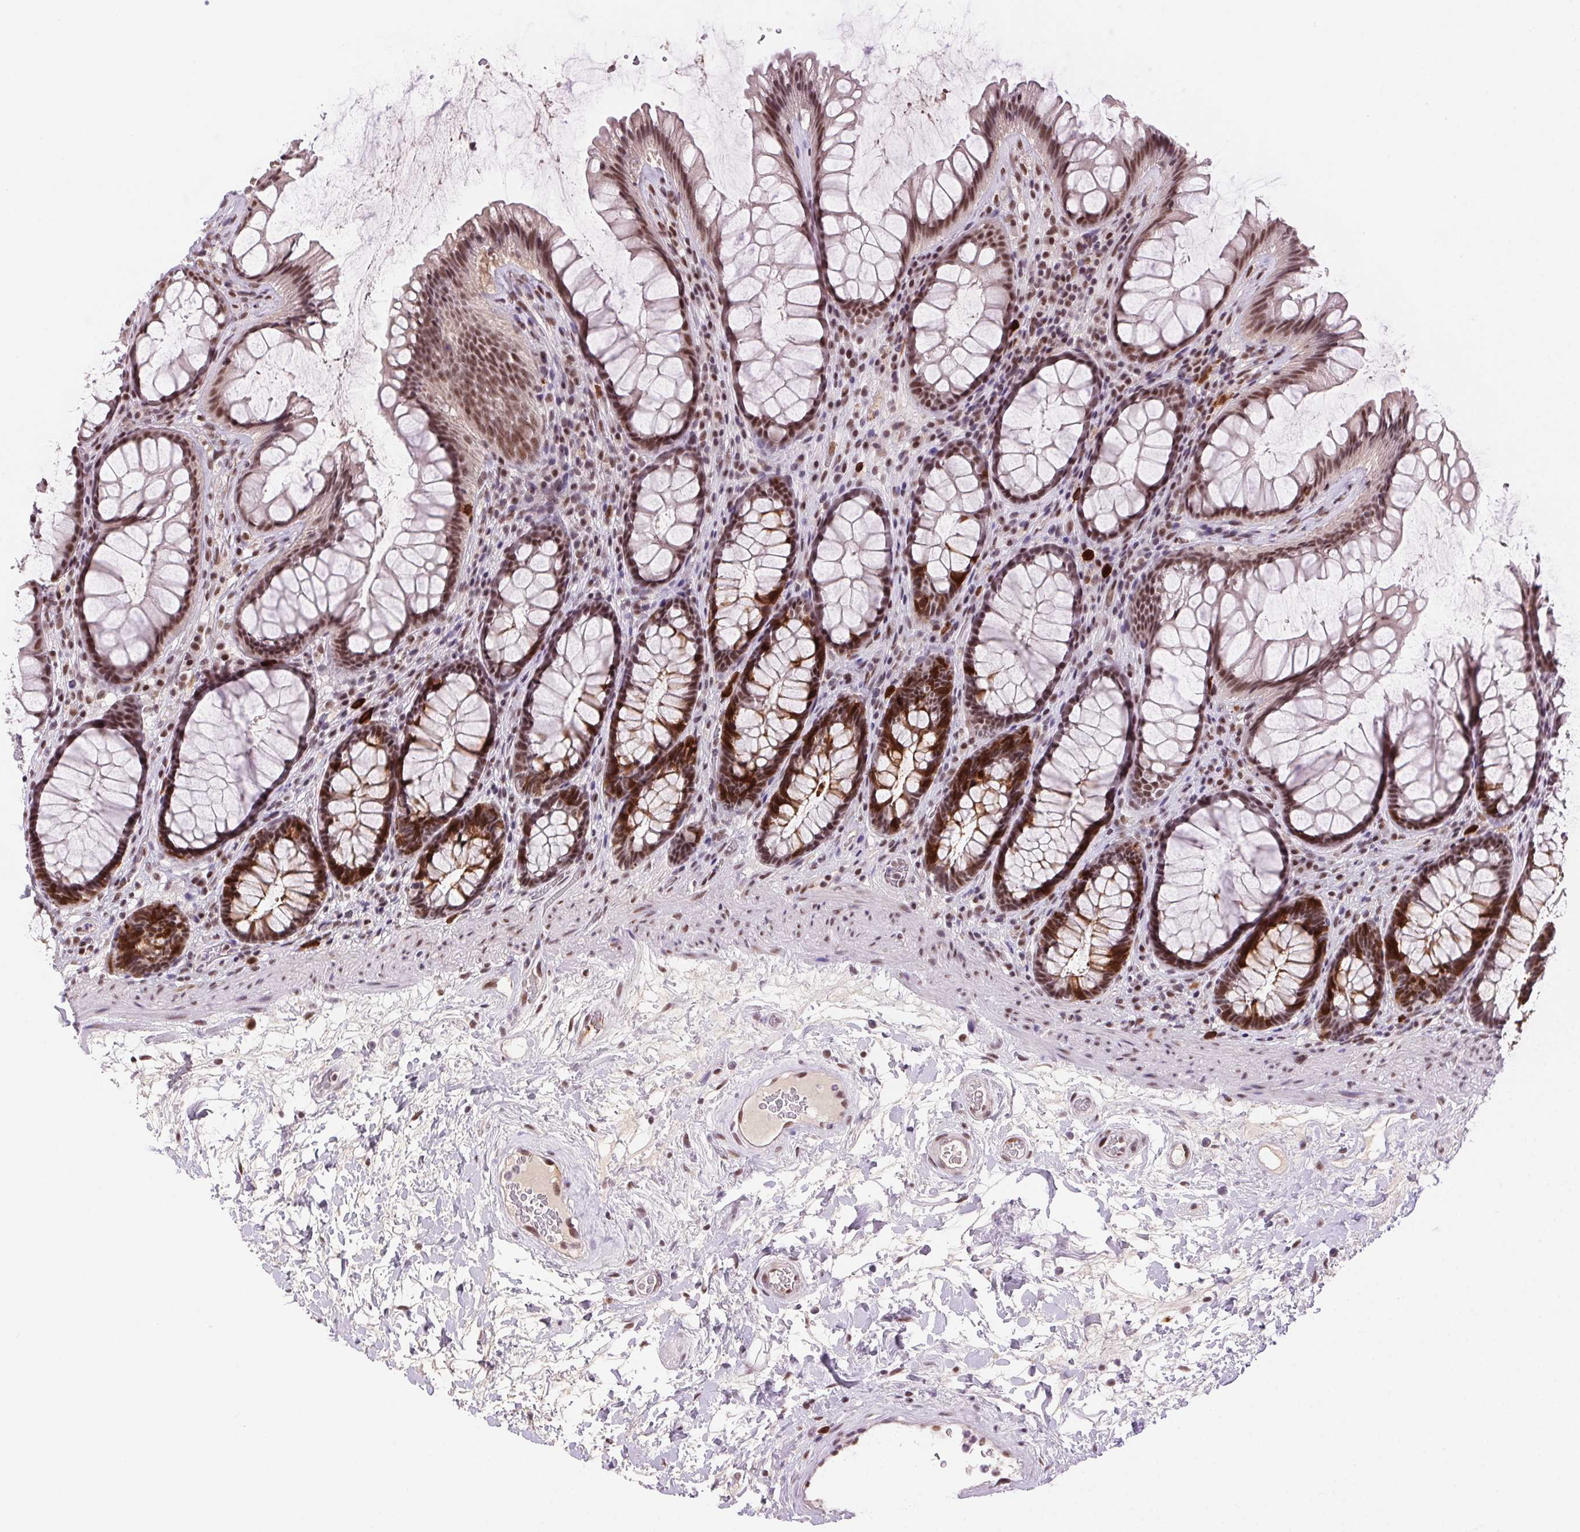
{"staining": {"intensity": "strong", "quantity": "25%-75%", "location": "cytoplasmic/membranous,nuclear"}, "tissue": "rectum", "cell_type": "Glandular cells", "image_type": "normal", "snomed": [{"axis": "morphology", "description": "Normal tissue, NOS"}, {"axis": "topography", "description": "Rectum"}], "caption": "Human rectum stained with a brown dye exhibits strong cytoplasmic/membranous,nuclear positive expression in about 25%-75% of glandular cells.", "gene": "CD2BP2", "patient": {"sex": "male", "age": 72}}